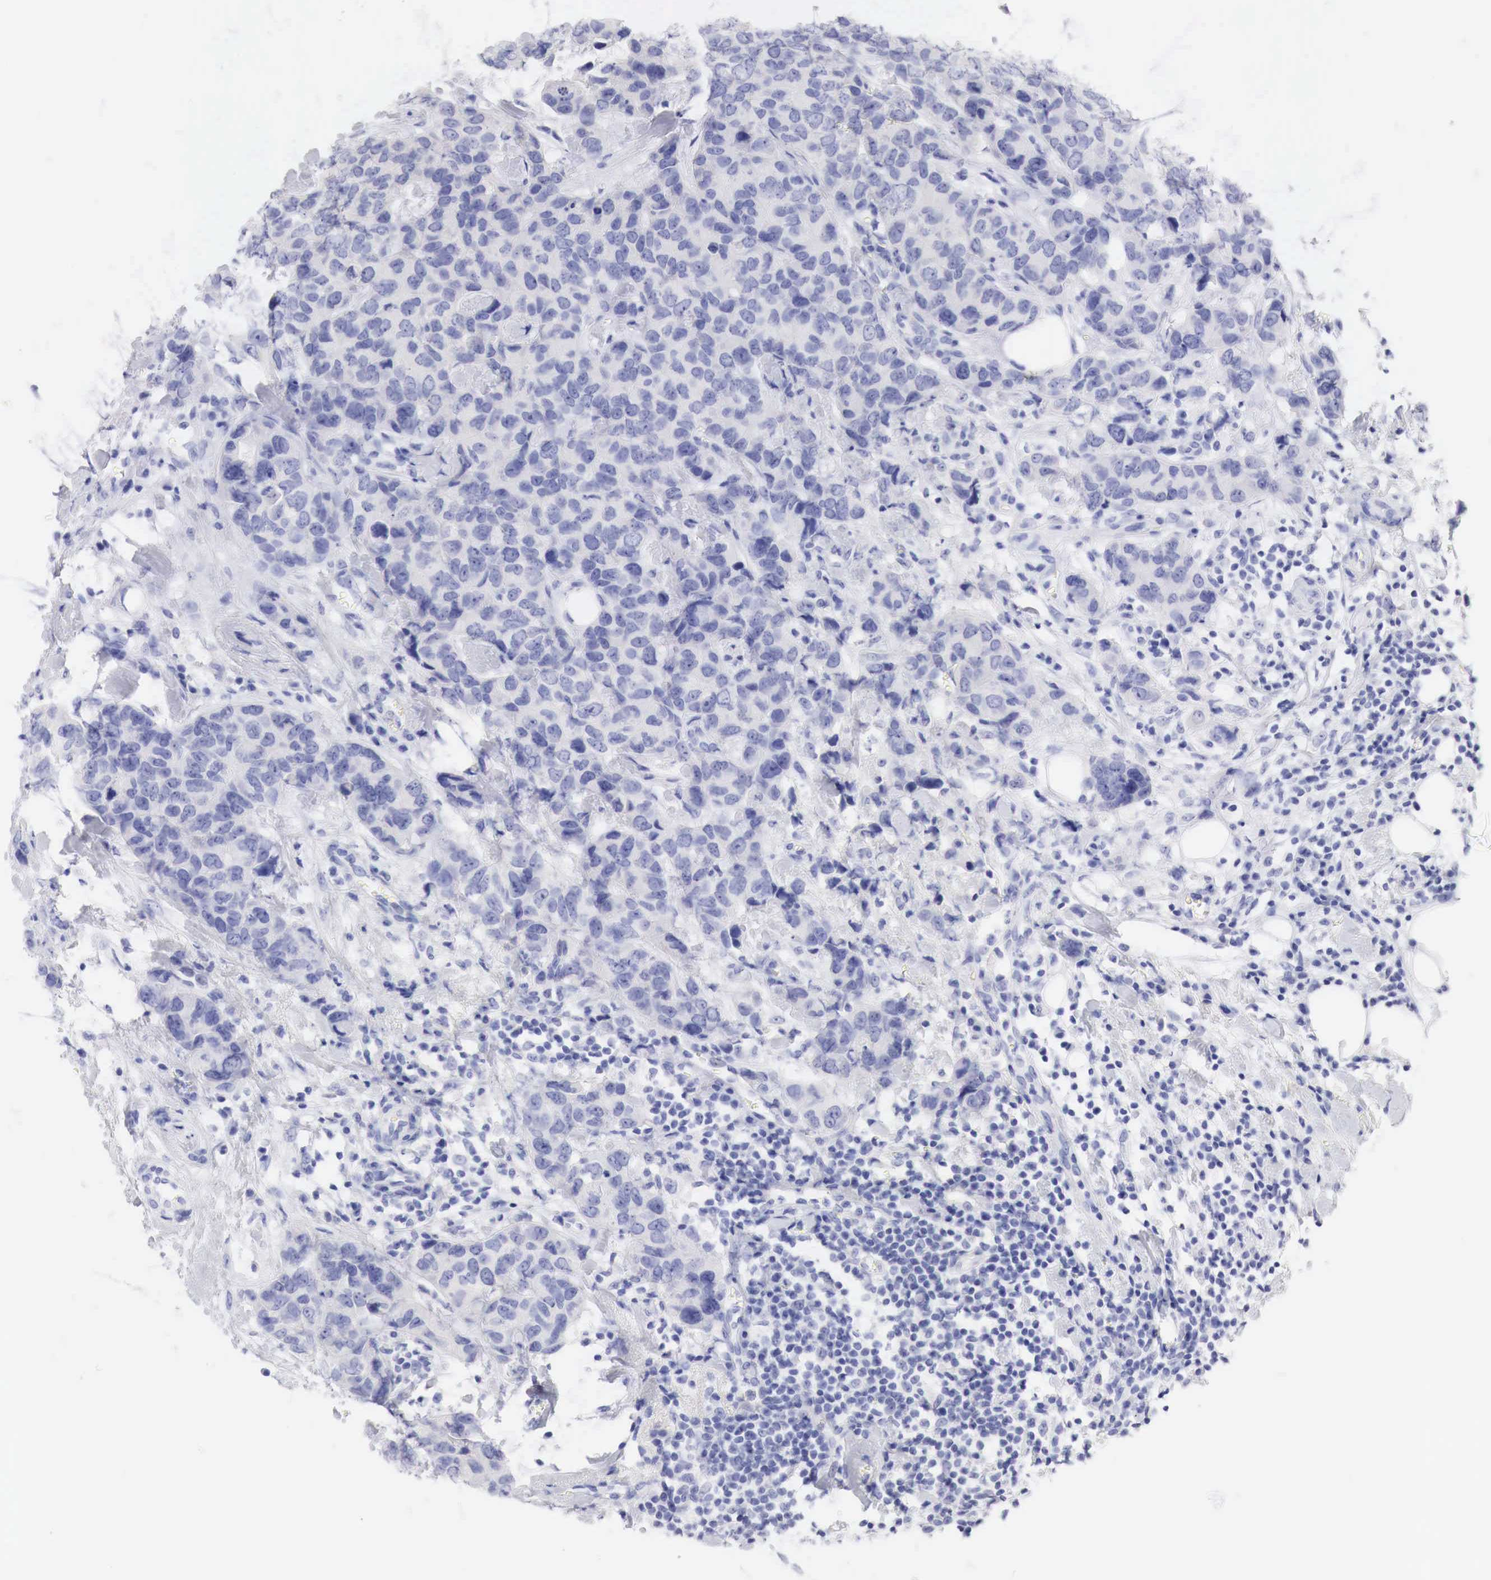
{"staining": {"intensity": "negative", "quantity": "none", "location": "none"}, "tissue": "breast cancer", "cell_type": "Tumor cells", "image_type": "cancer", "snomed": [{"axis": "morphology", "description": "Duct carcinoma"}, {"axis": "topography", "description": "Breast"}], "caption": "High power microscopy histopathology image of an IHC photomicrograph of breast cancer, revealing no significant expression in tumor cells. Brightfield microscopy of immunohistochemistry (IHC) stained with DAB (3,3'-diaminobenzidine) (brown) and hematoxylin (blue), captured at high magnification.", "gene": "TYR", "patient": {"sex": "female", "age": 91}}